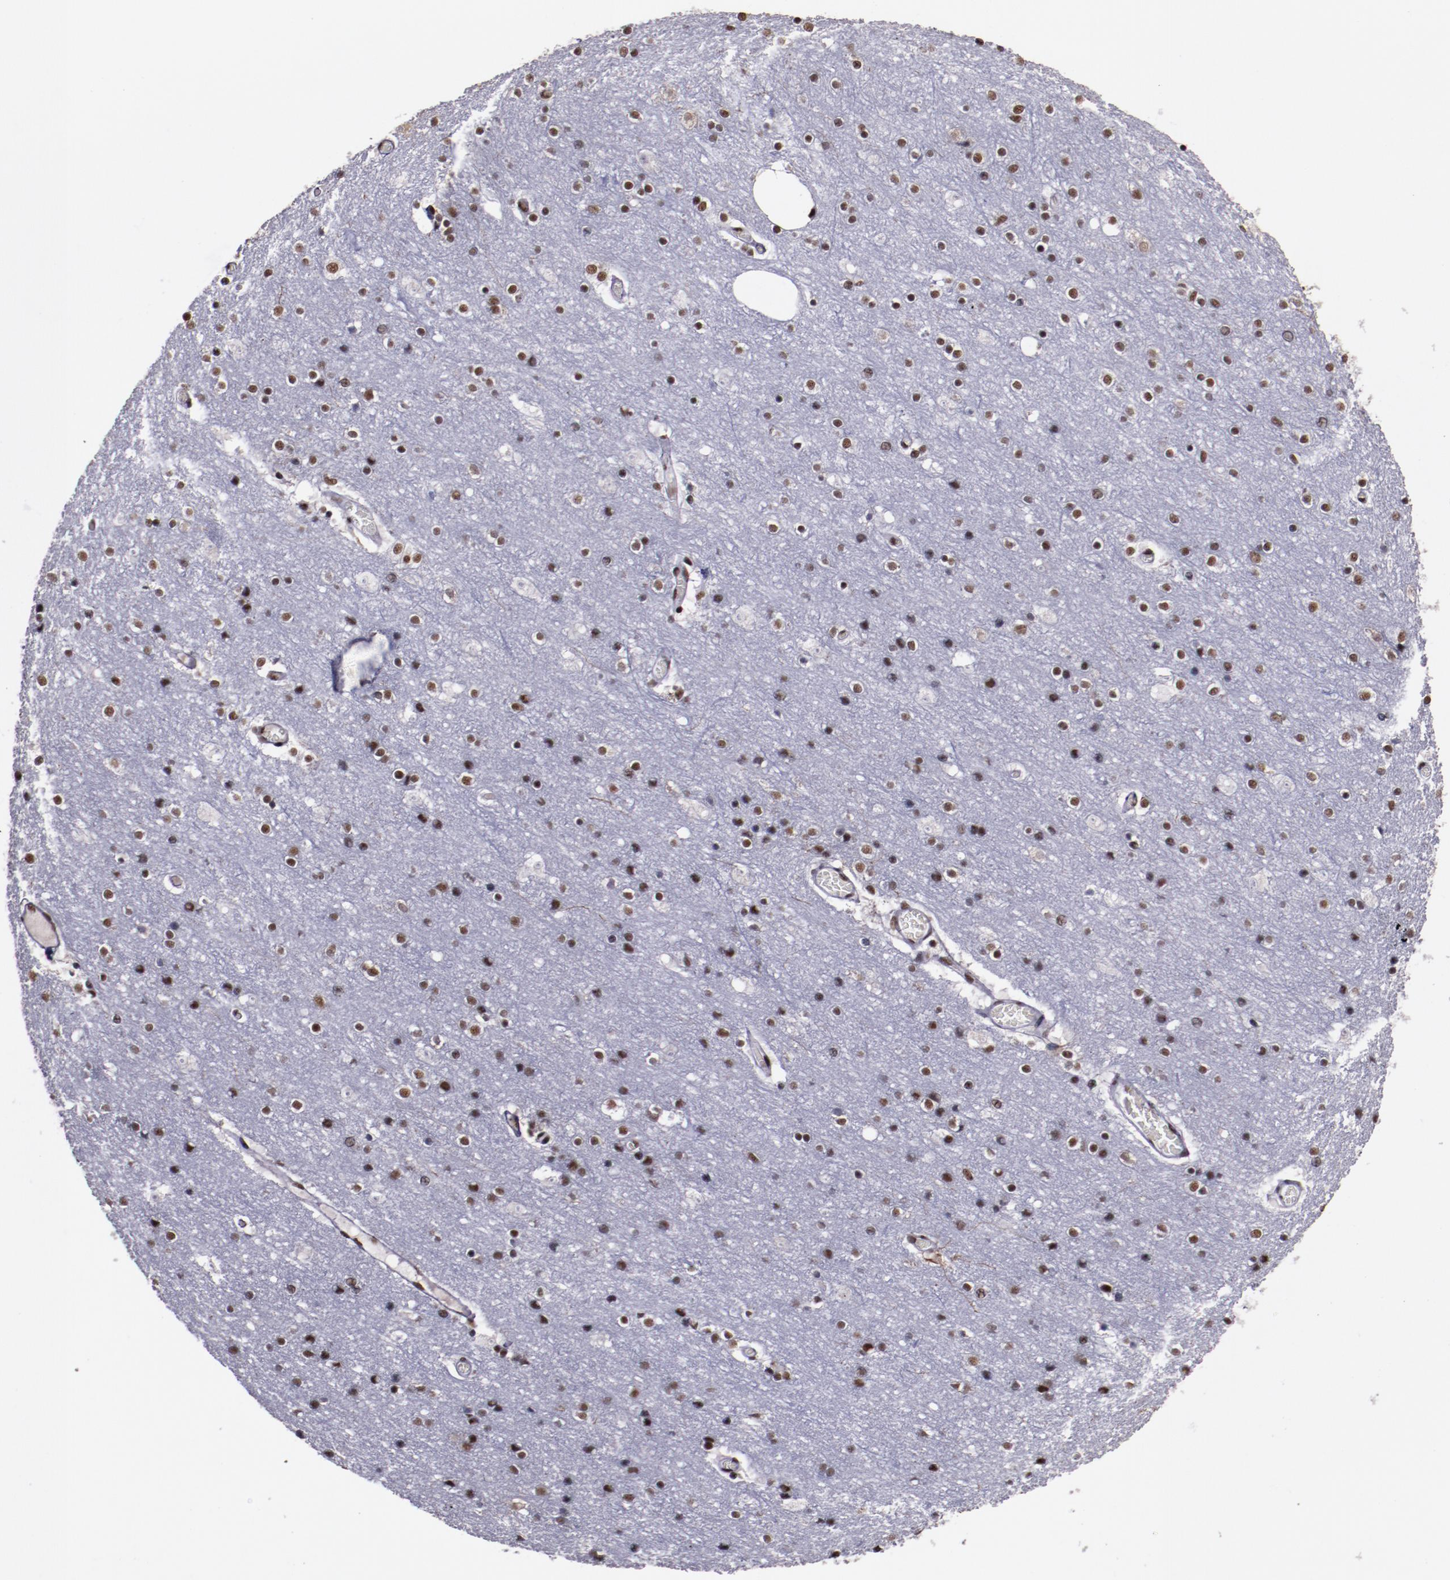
{"staining": {"intensity": "moderate", "quantity": ">75%", "location": "nuclear"}, "tissue": "cerebral cortex", "cell_type": "Endothelial cells", "image_type": "normal", "snomed": [{"axis": "morphology", "description": "Normal tissue, NOS"}, {"axis": "topography", "description": "Cerebral cortex"}], "caption": "Protein analysis of normal cerebral cortex demonstrates moderate nuclear expression in approximately >75% of endothelial cells. The staining is performed using DAB (3,3'-diaminobenzidine) brown chromogen to label protein expression. The nuclei are counter-stained blue using hematoxylin.", "gene": "PPP4R3A", "patient": {"sex": "female", "age": 54}}